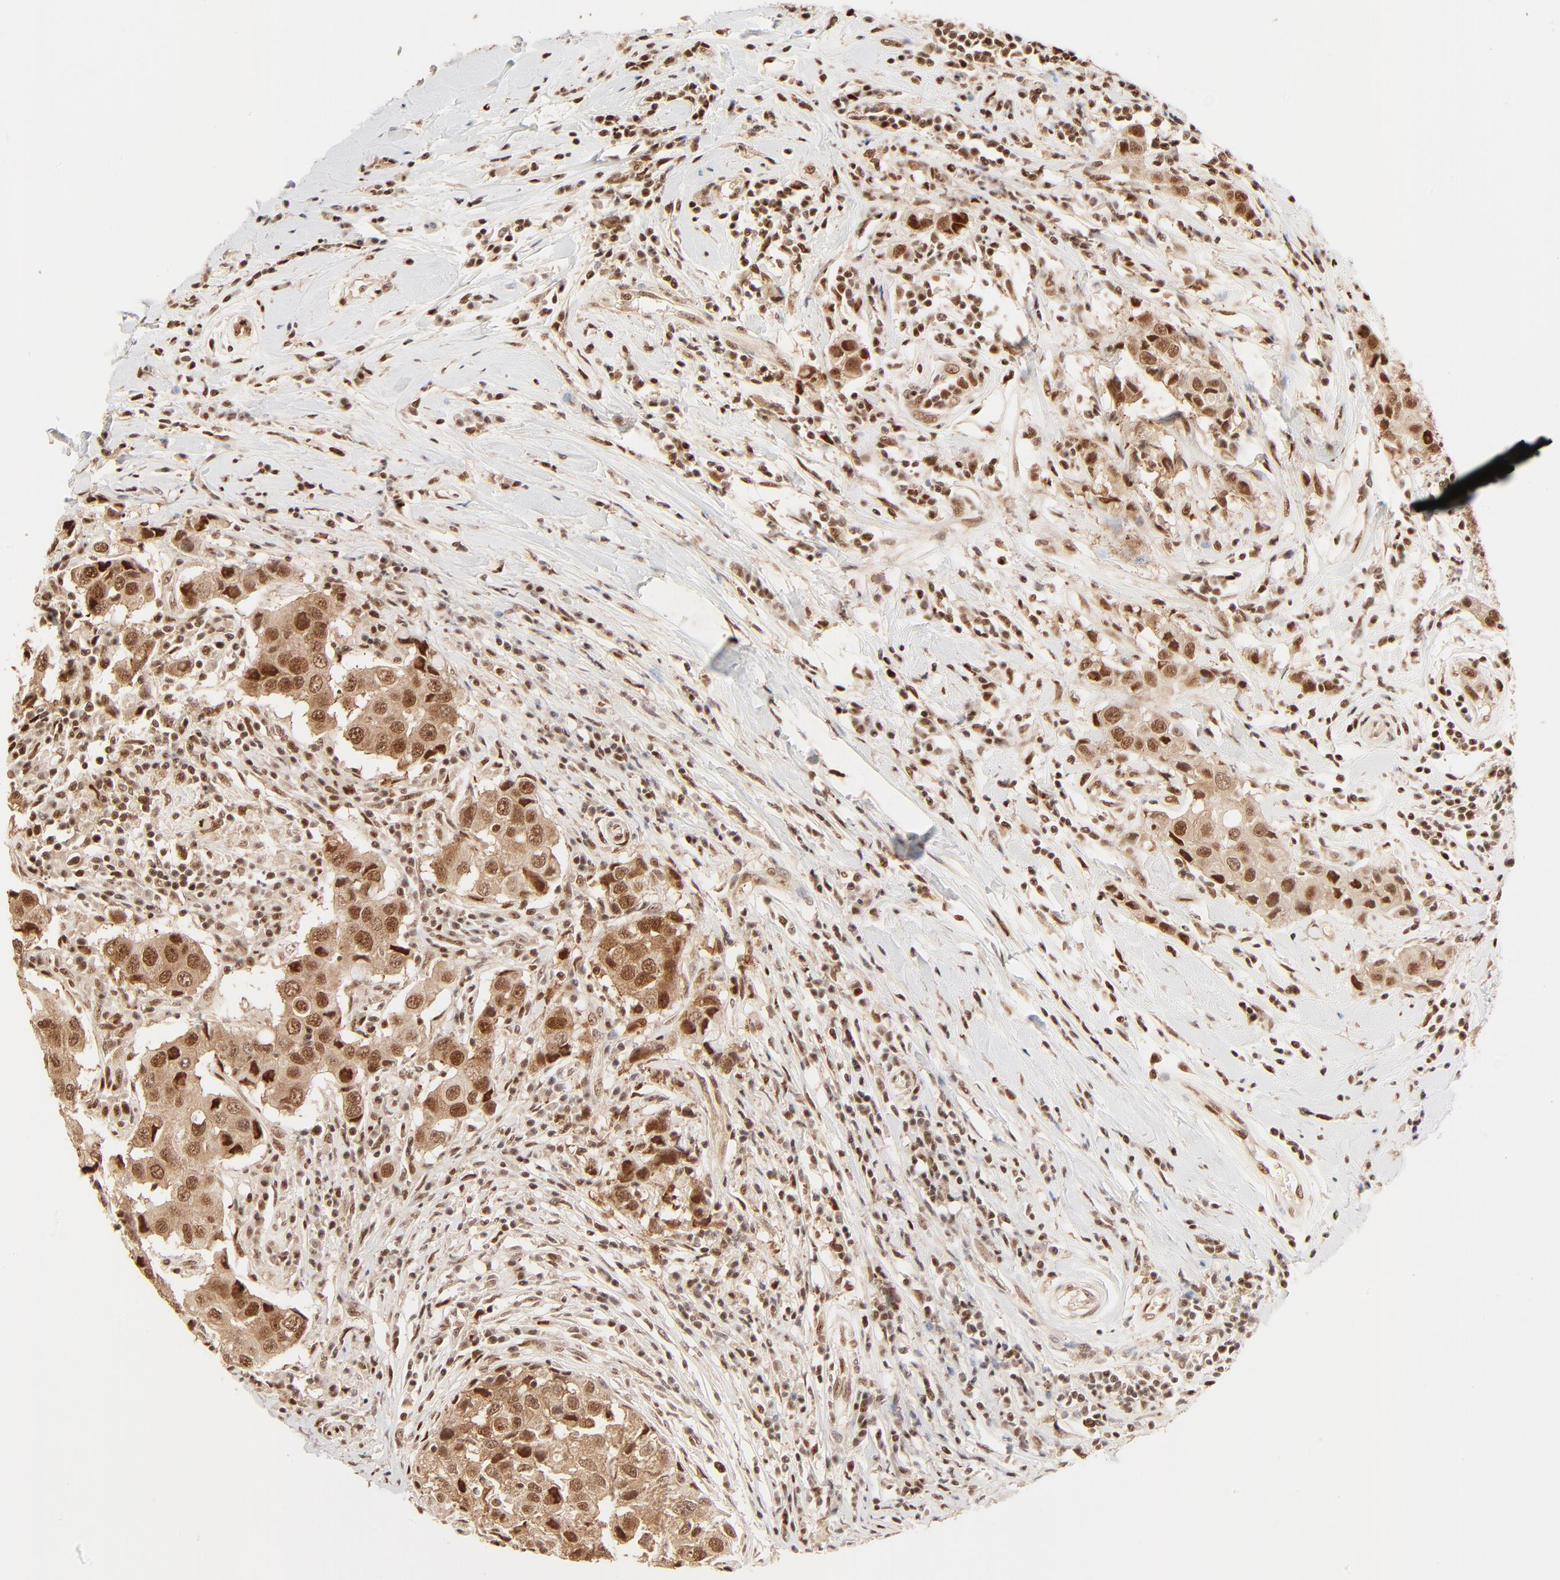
{"staining": {"intensity": "strong", "quantity": ">75%", "location": "cytoplasmic/membranous,nuclear"}, "tissue": "breast cancer", "cell_type": "Tumor cells", "image_type": "cancer", "snomed": [{"axis": "morphology", "description": "Duct carcinoma"}, {"axis": "topography", "description": "Breast"}], "caption": "DAB (3,3'-diaminobenzidine) immunohistochemical staining of breast cancer reveals strong cytoplasmic/membranous and nuclear protein staining in about >75% of tumor cells.", "gene": "FAM50A", "patient": {"sex": "female", "age": 27}}